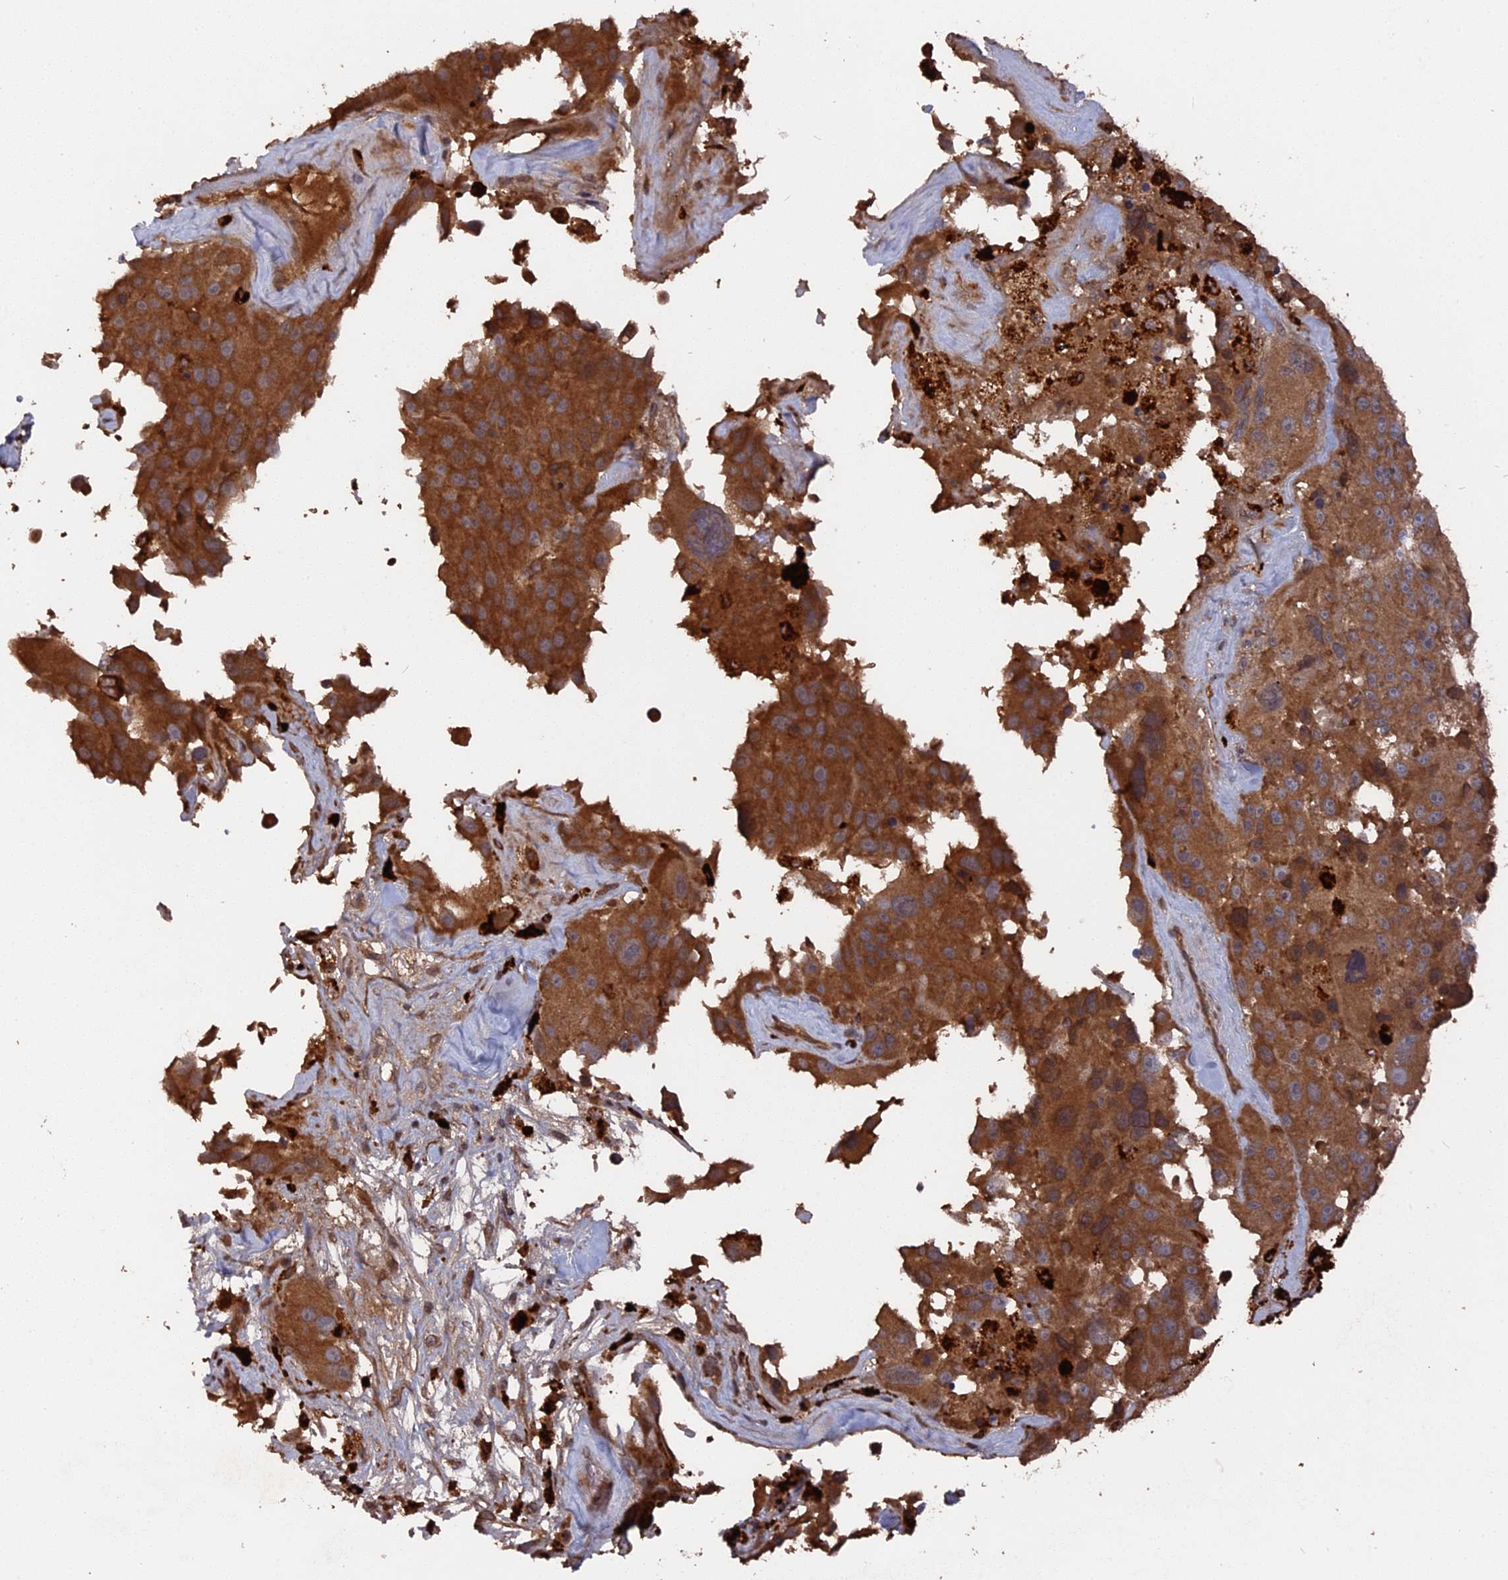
{"staining": {"intensity": "strong", "quantity": ">75%", "location": "cytoplasmic/membranous"}, "tissue": "melanoma", "cell_type": "Tumor cells", "image_type": "cancer", "snomed": [{"axis": "morphology", "description": "Malignant melanoma, Metastatic site"}, {"axis": "topography", "description": "Lymph node"}], "caption": "Strong cytoplasmic/membranous staining is present in about >75% of tumor cells in melanoma.", "gene": "TELO2", "patient": {"sex": "male", "age": 62}}